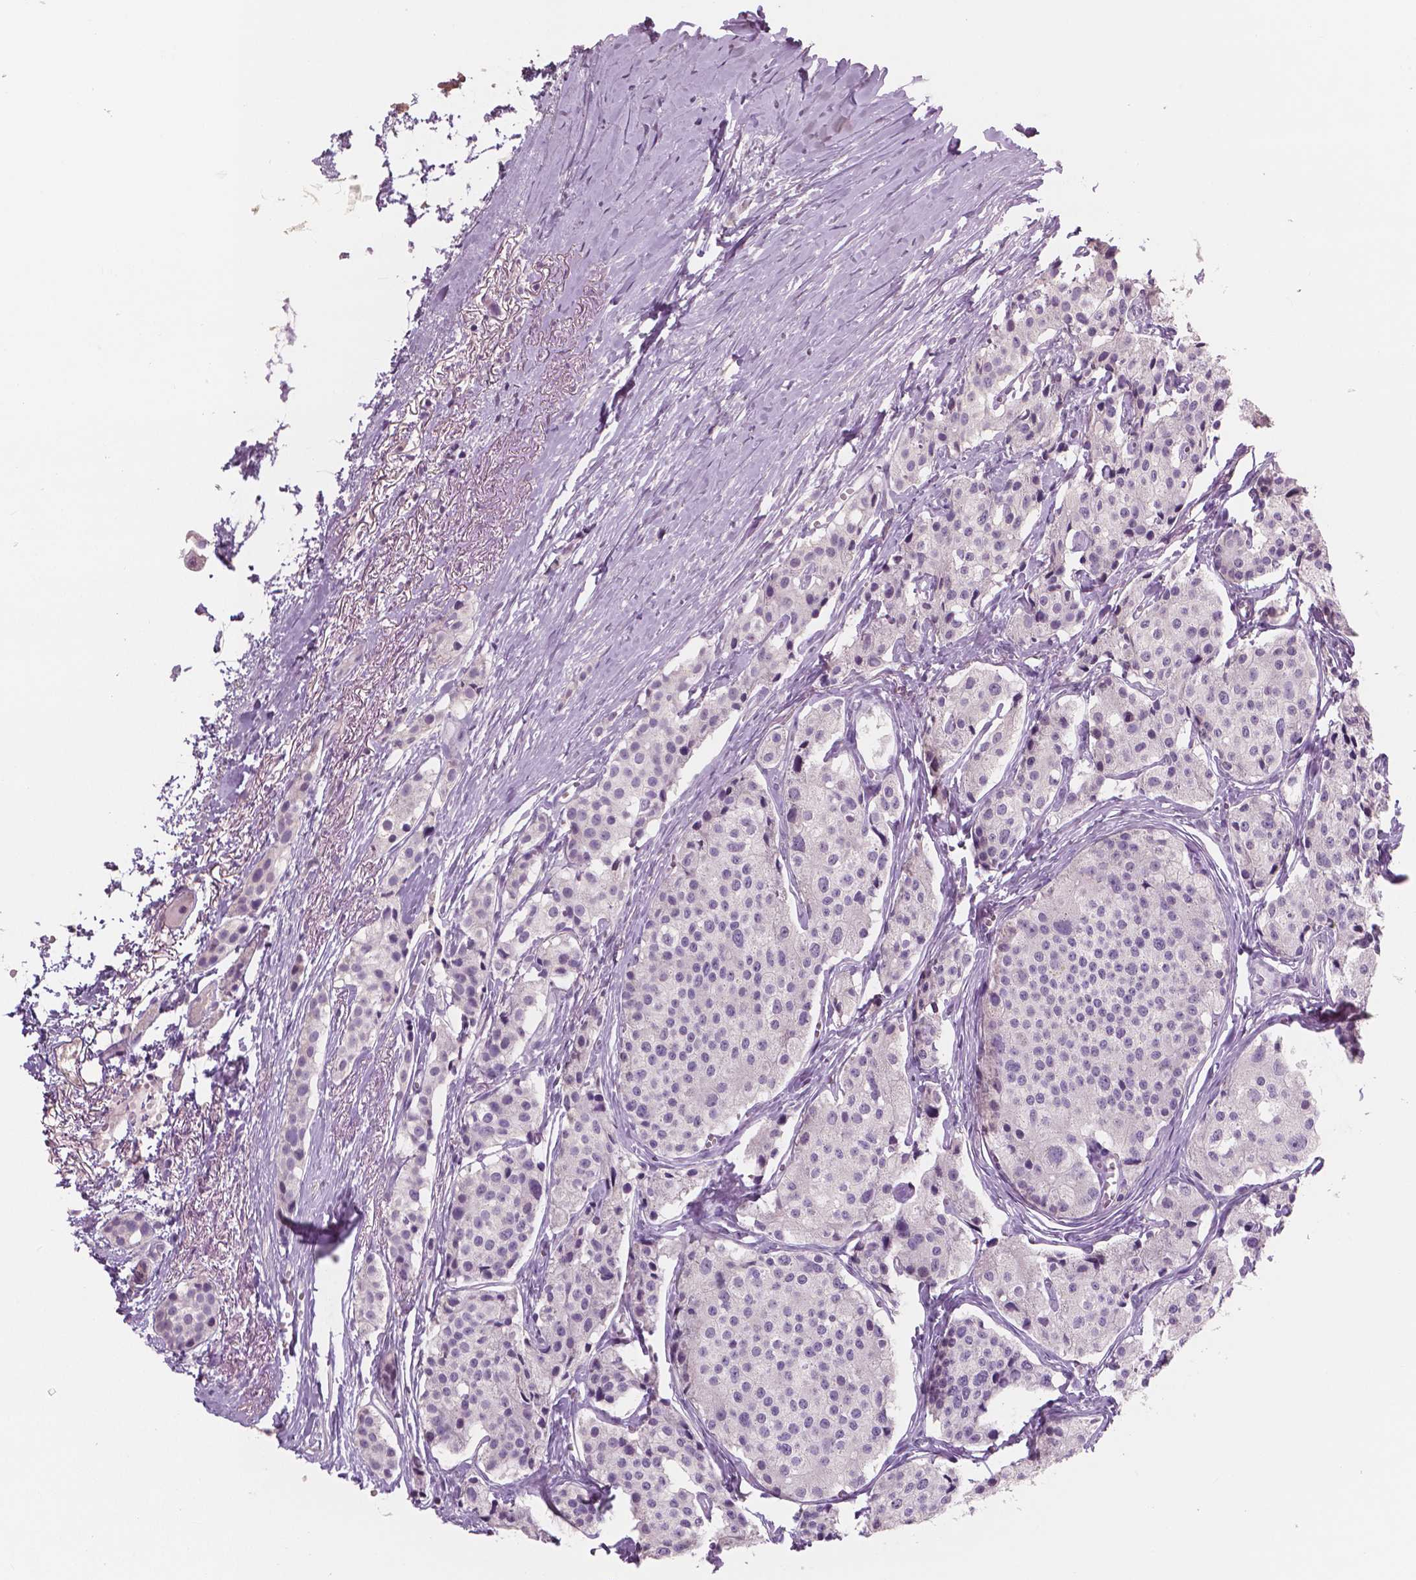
{"staining": {"intensity": "negative", "quantity": "none", "location": "none"}, "tissue": "carcinoid", "cell_type": "Tumor cells", "image_type": "cancer", "snomed": [{"axis": "morphology", "description": "Carcinoid, malignant, NOS"}, {"axis": "topography", "description": "Small intestine"}], "caption": "DAB (3,3'-diaminobenzidine) immunohistochemical staining of human malignant carcinoid demonstrates no significant expression in tumor cells.", "gene": "NECAB1", "patient": {"sex": "female", "age": 65}}